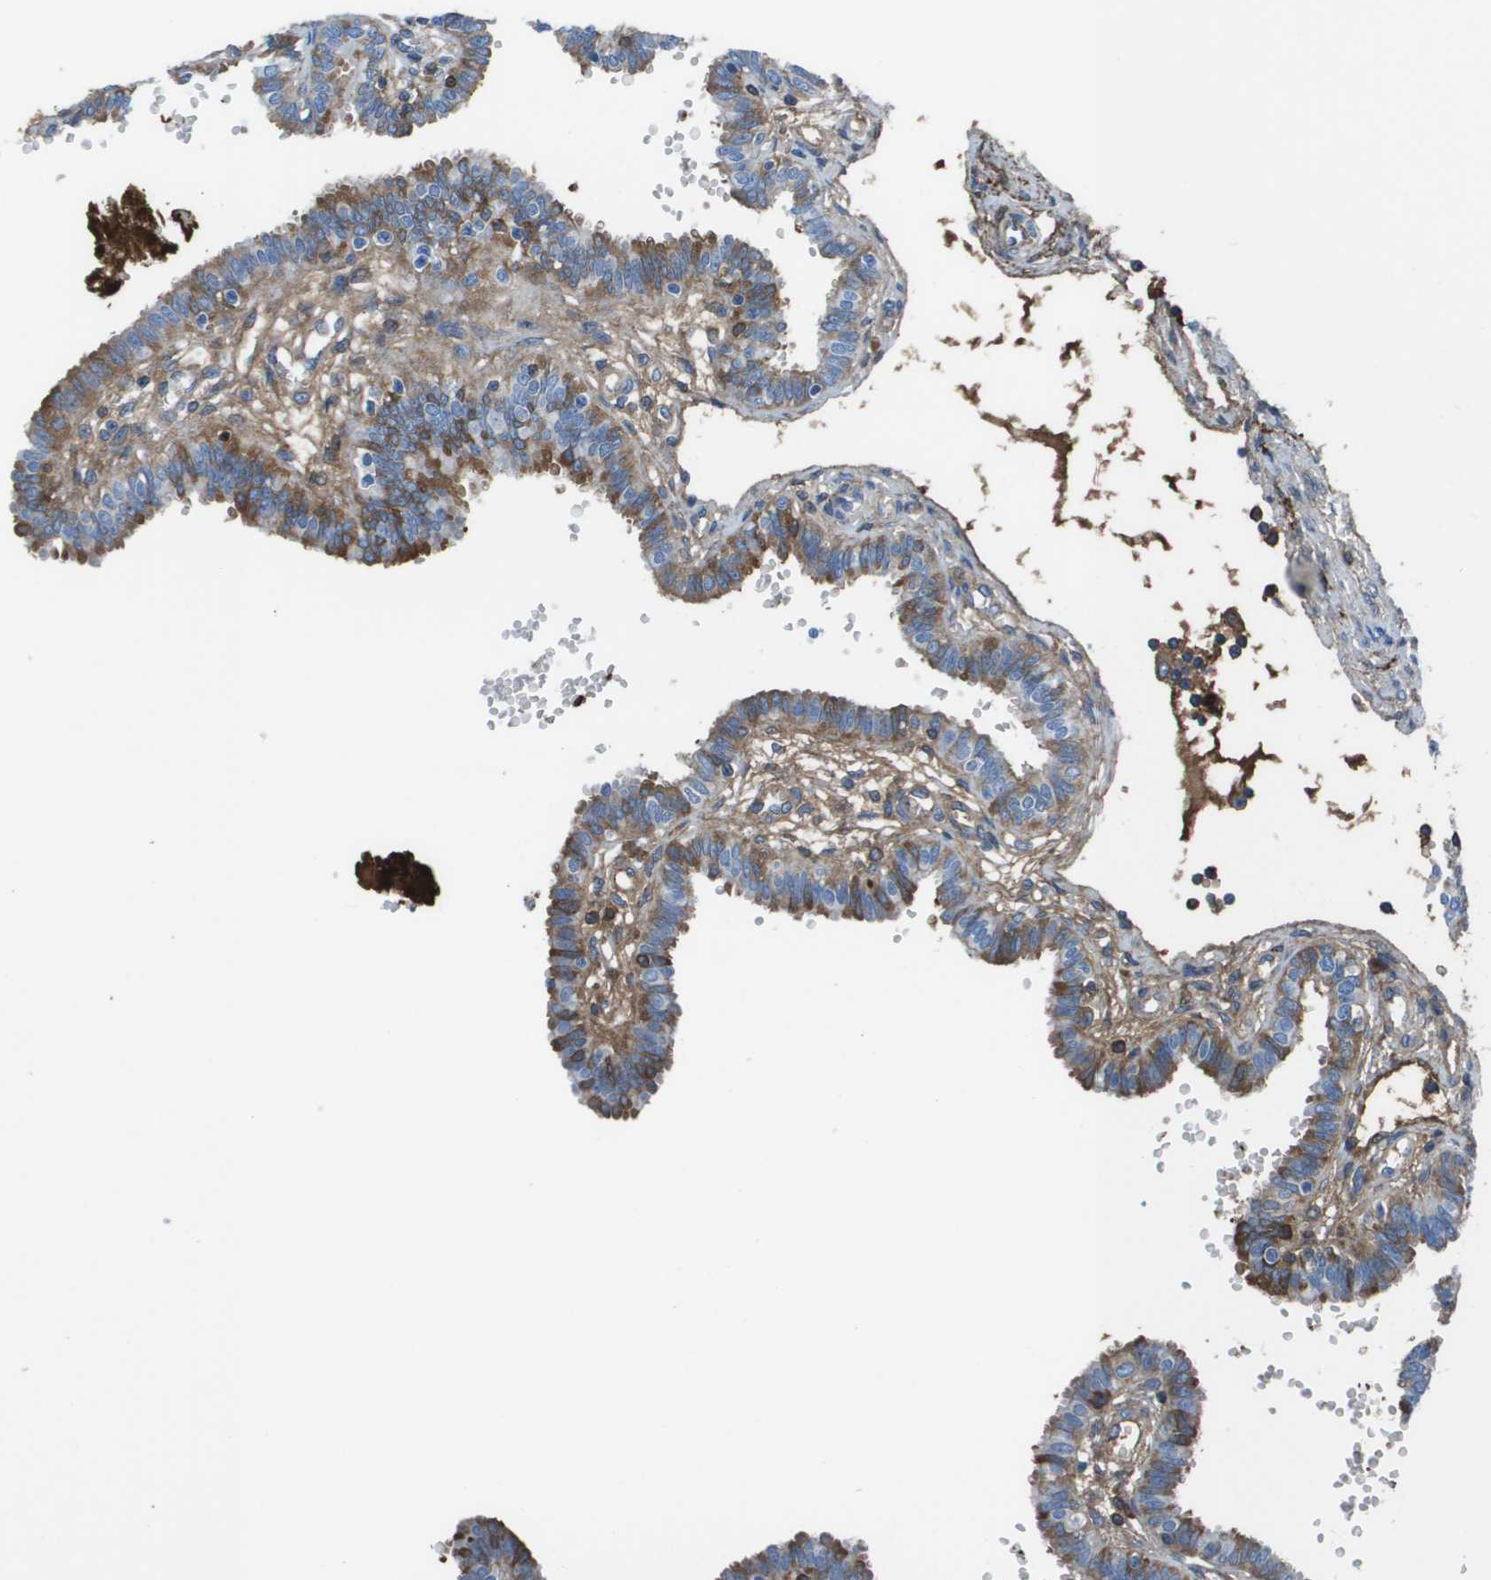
{"staining": {"intensity": "moderate", "quantity": "<25%", "location": "cytoplasmic/membranous"}, "tissue": "fallopian tube", "cell_type": "Glandular cells", "image_type": "normal", "snomed": [{"axis": "morphology", "description": "Normal tissue, NOS"}, {"axis": "topography", "description": "Fallopian tube"}], "caption": "Protein staining of normal fallopian tube demonstrates moderate cytoplasmic/membranous positivity in about <25% of glandular cells.", "gene": "VTN", "patient": {"sex": "female", "age": 32}}